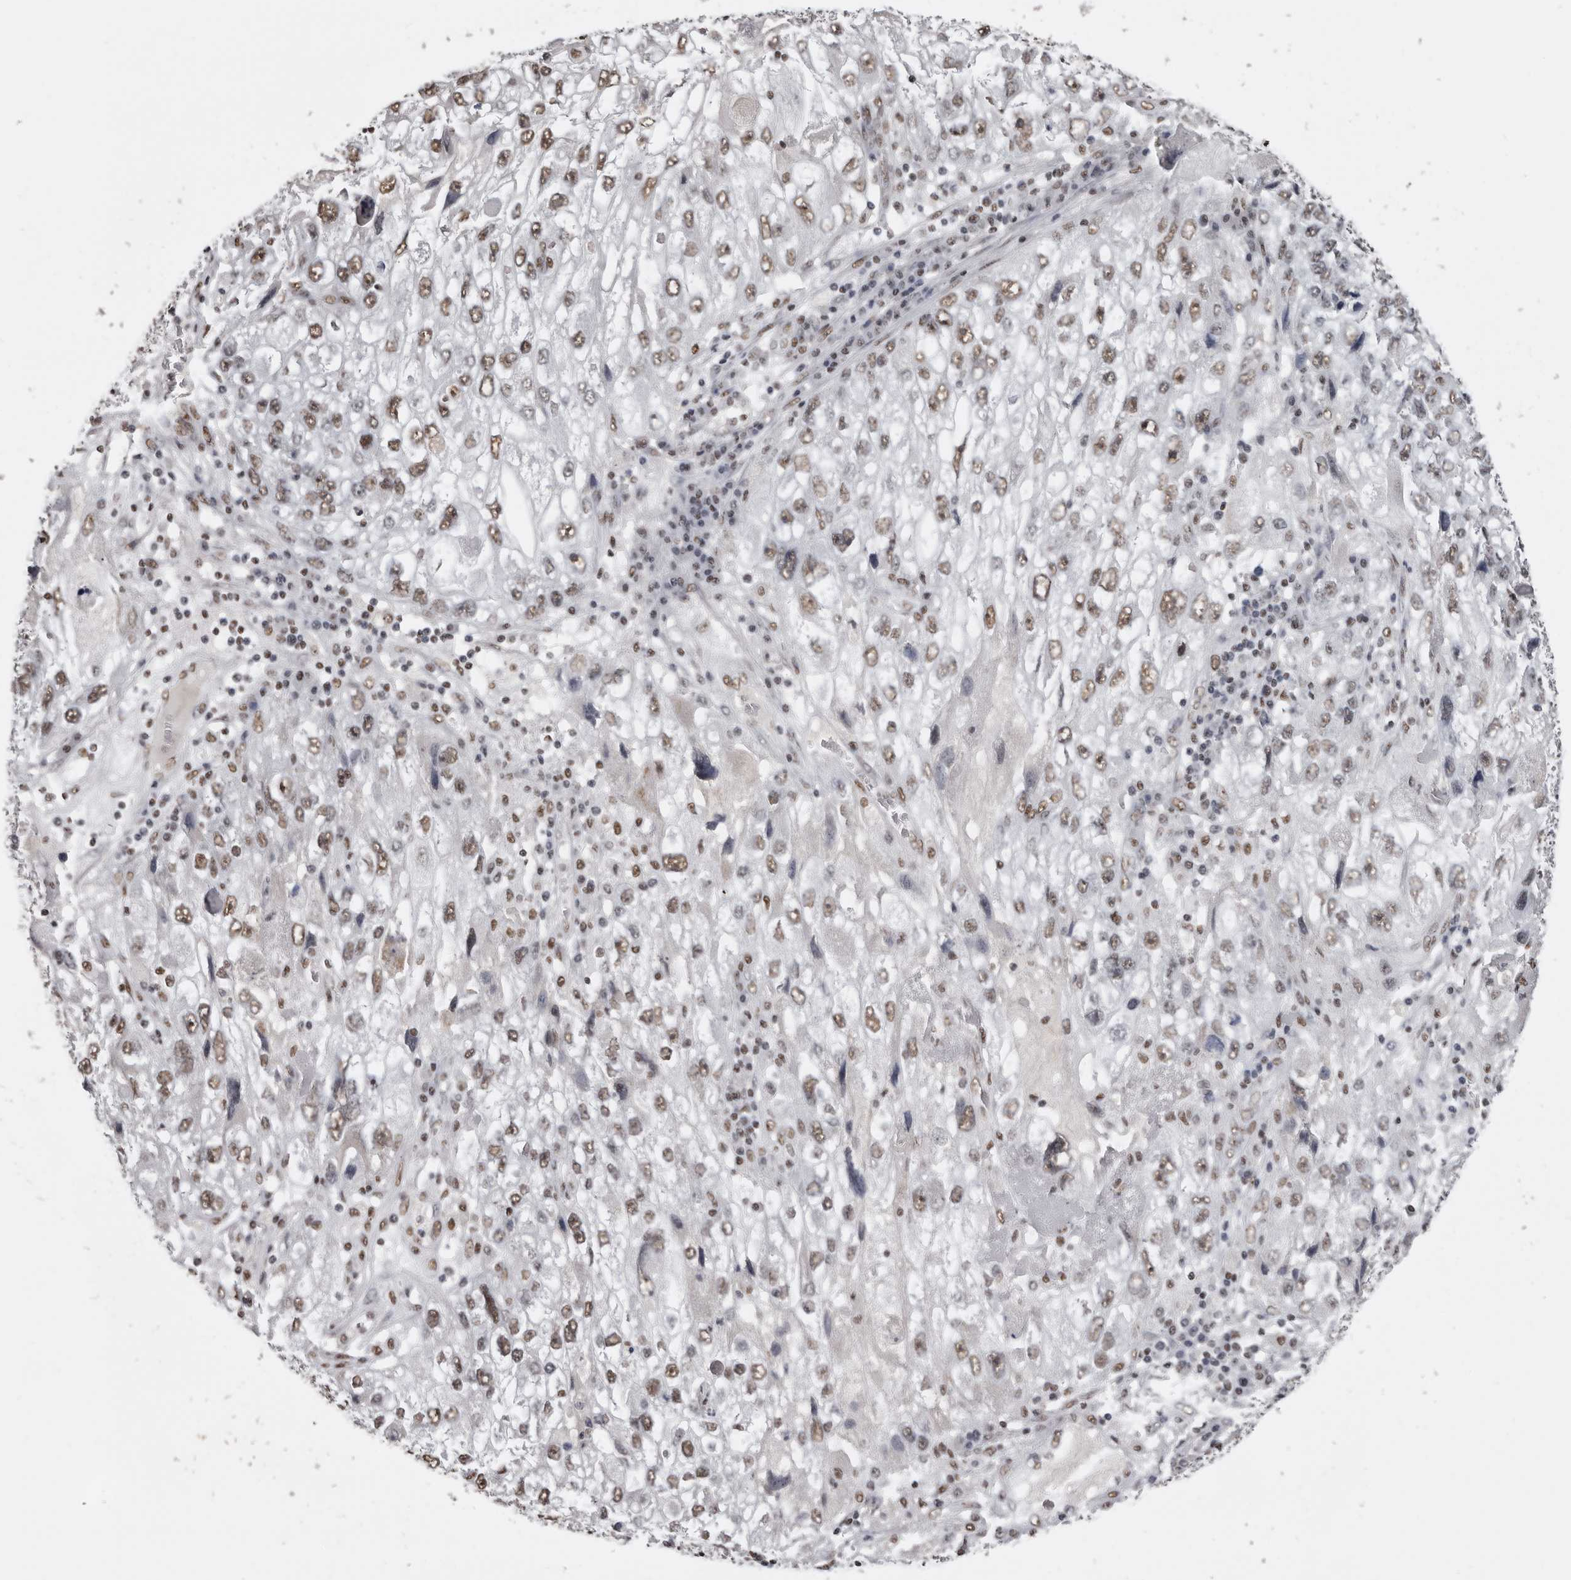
{"staining": {"intensity": "moderate", "quantity": "25%-75%", "location": "nuclear"}, "tissue": "endometrial cancer", "cell_type": "Tumor cells", "image_type": "cancer", "snomed": [{"axis": "morphology", "description": "Adenocarcinoma, NOS"}, {"axis": "topography", "description": "Endometrium"}], "caption": "Endometrial adenocarcinoma stained with IHC shows moderate nuclear expression in approximately 25%-75% of tumor cells. (DAB IHC, brown staining for protein, blue staining for nuclei).", "gene": "SCAF4", "patient": {"sex": "female", "age": 49}}